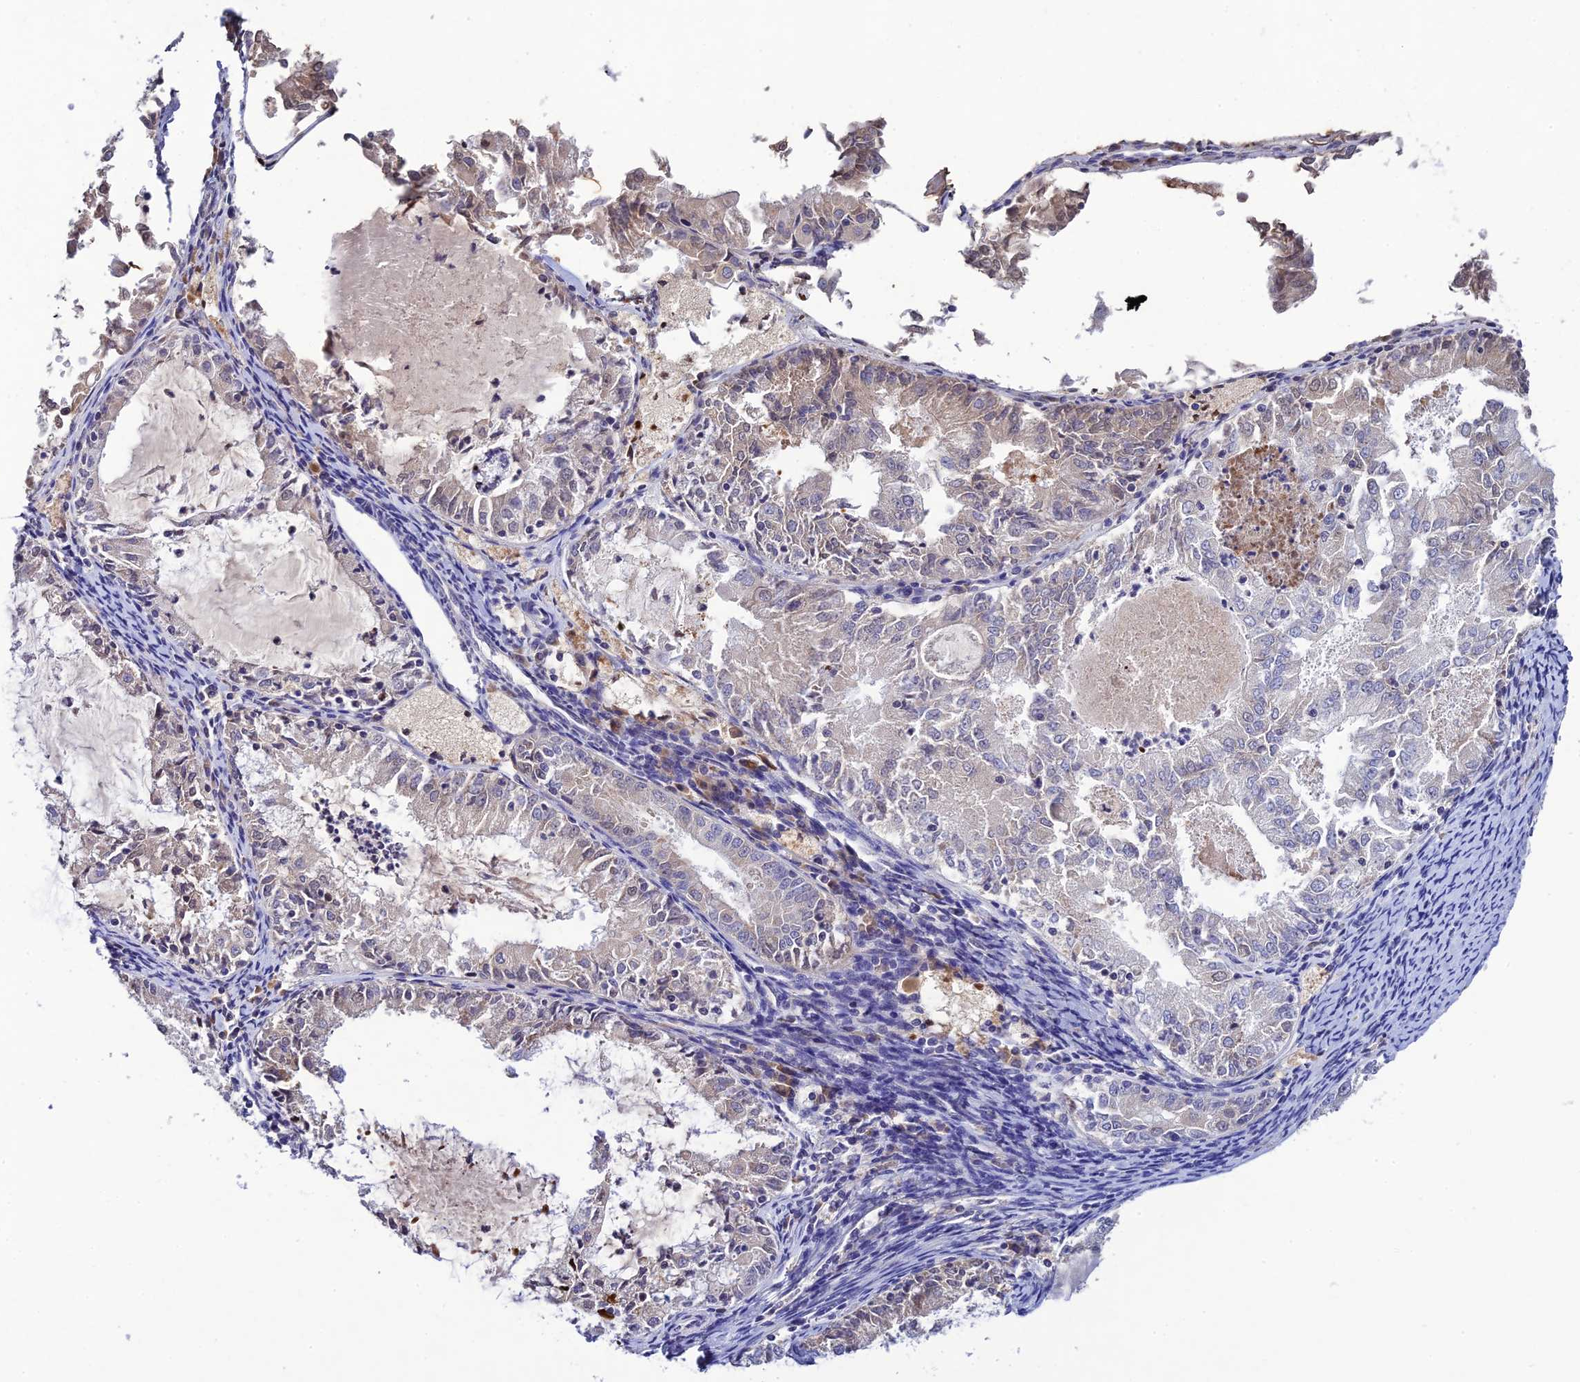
{"staining": {"intensity": "negative", "quantity": "none", "location": "none"}, "tissue": "endometrial cancer", "cell_type": "Tumor cells", "image_type": "cancer", "snomed": [{"axis": "morphology", "description": "Adenocarcinoma, NOS"}, {"axis": "topography", "description": "Endometrium"}], "caption": "Tumor cells show no significant protein expression in endometrial cancer.", "gene": "CHST5", "patient": {"sex": "female", "age": 57}}